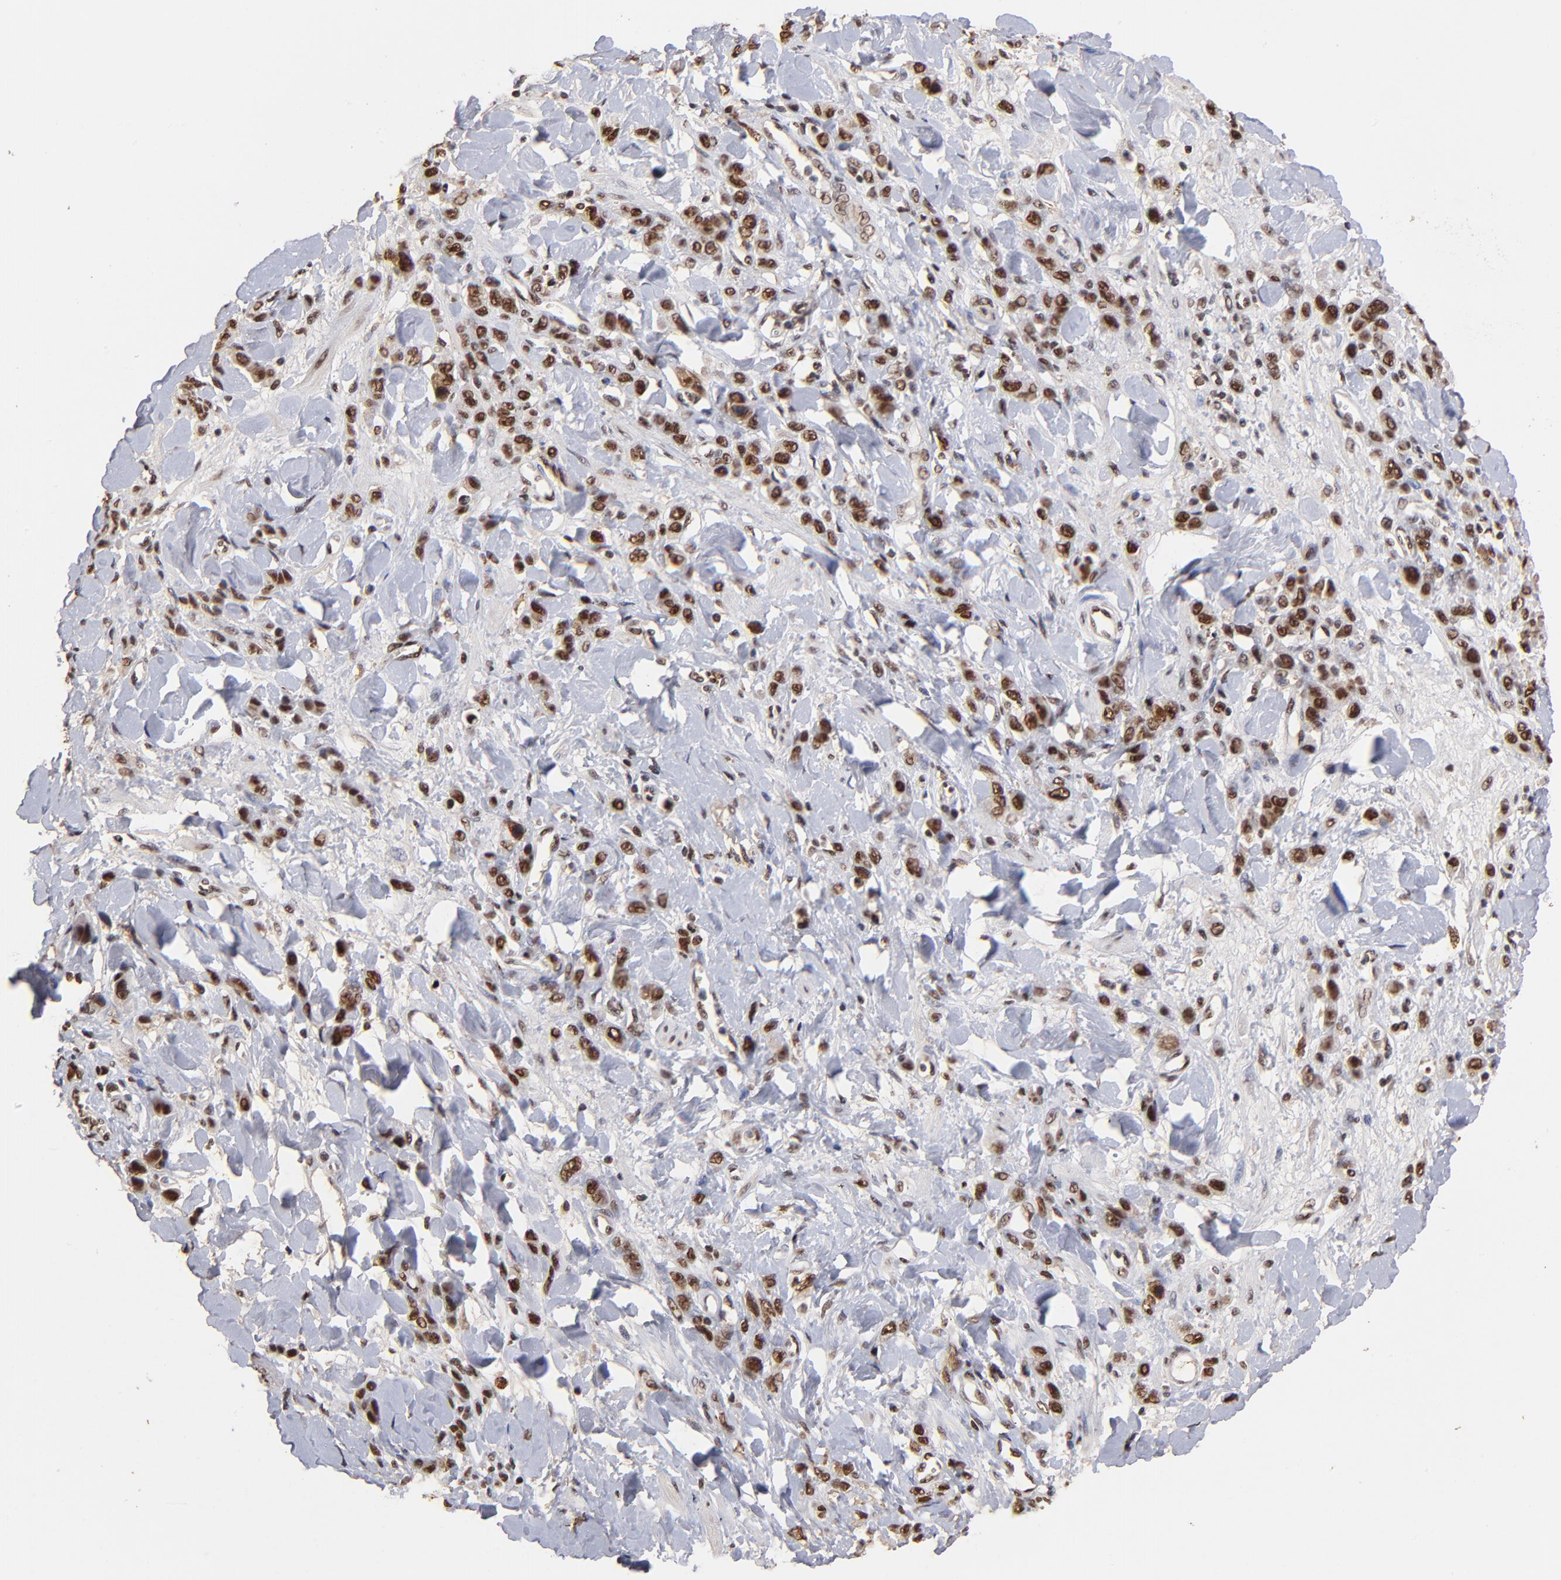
{"staining": {"intensity": "strong", "quantity": ">75%", "location": "nuclear"}, "tissue": "stomach cancer", "cell_type": "Tumor cells", "image_type": "cancer", "snomed": [{"axis": "morphology", "description": "Normal tissue, NOS"}, {"axis": "morphology", "description": "Adenocarcinoma, NOS"}, {"axis": "topography", "description": "Stomach"}], "caption": "An image of stomach cancer (adenocarcinoma) stained for a protein shows strong nuclear brown staining in tumor cells.", "gene": "ZNF146", "patient": {"sex": "male", "age": 82}}